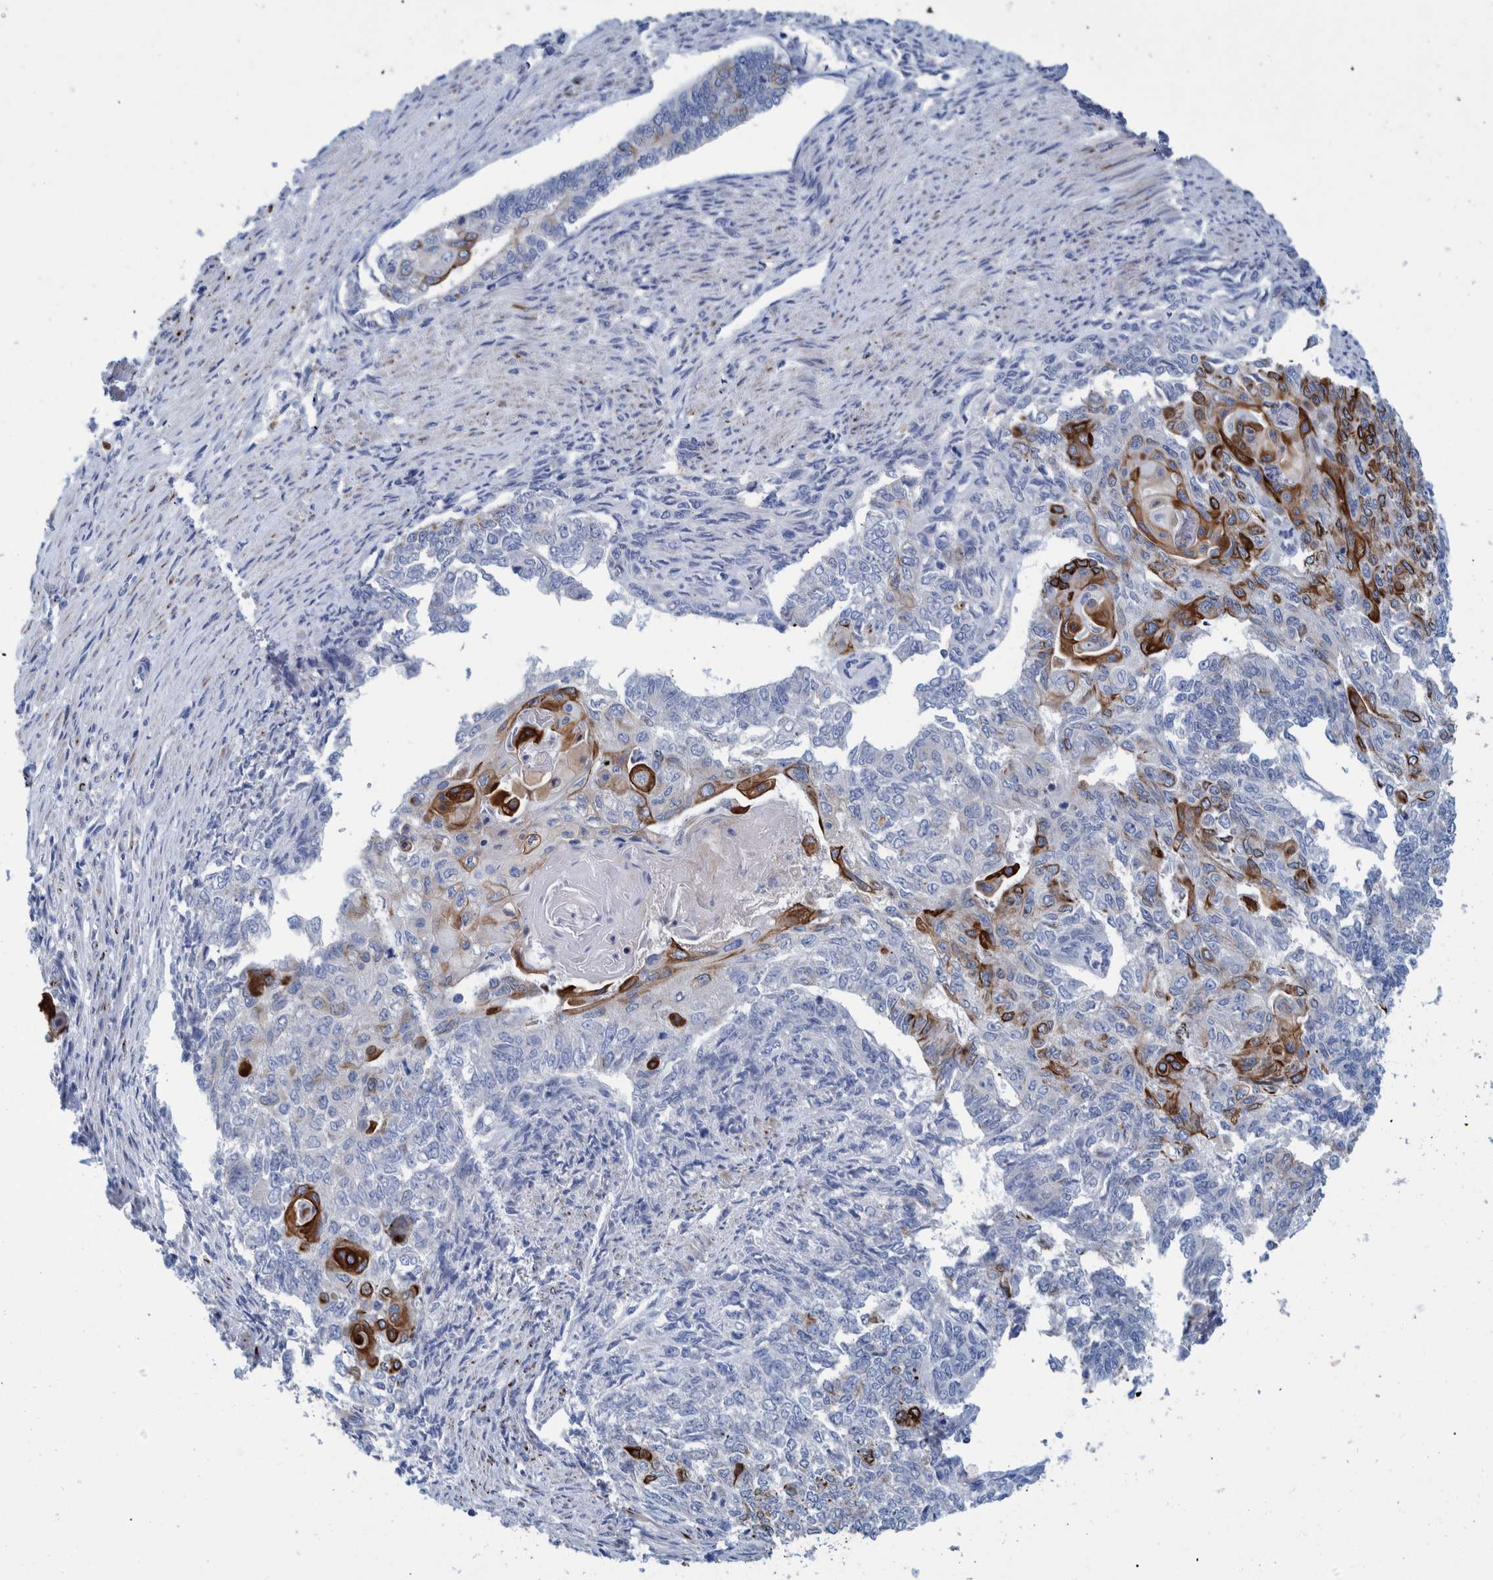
{"staining": {"intensity": "moderate", "quantity": "<25%", "location": "cytoplasmic/membranous"}, "tissue": "endometrial cancer", "cell_type": "Tumor cells", "image_type": "cancer", "snomed": [{"axis": "morphology", "description": "Adenocarcinoma, NOS"}, {"axis": "topography", "description": "Endometrium"}], "caption": "Immunohistochemical staining of adenocarcinoma (endometrial) displays moderate cytoplasmic/membranous protein positivity in approximately <25% of tumor cells.", "gene": "MKS1", "patient": {"sex": "female", "age": 32}}